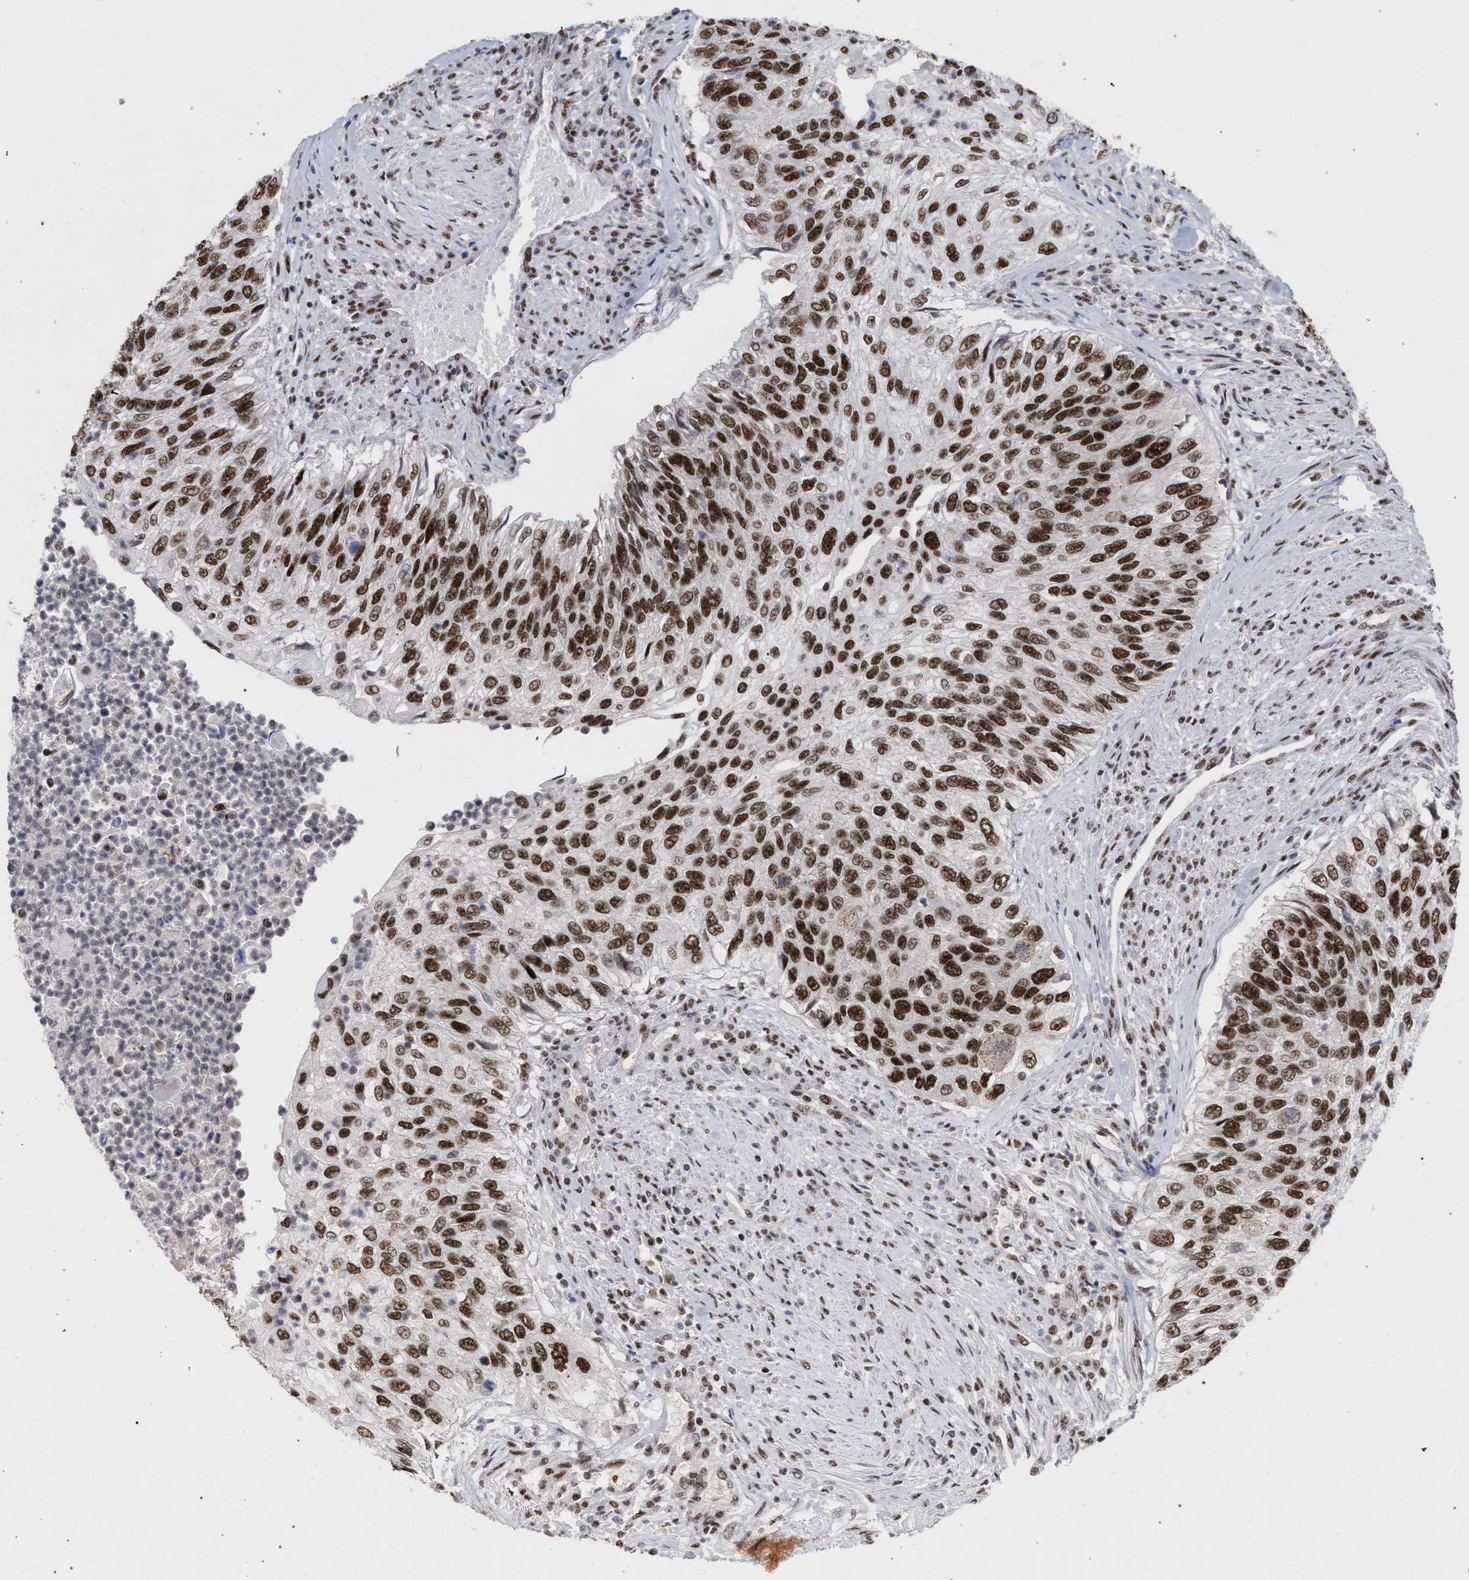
{"staining": {"intensity": "strong", "quantity": ">75%", "location": "nuclear"}, "tissue": "urothelial cancer", "cell_type": "Tumor cells", "image_type": "cancer", "snomed": [{"axis": "morphology", "description": "Urothelial carcinoma, High grade"}, {"axis": "topography", "description": "Urinary bladder"}], "caption": "Urothelial cancer was stained to show a protein in brown. There is high levels of strong nuclear positivity in approximately >75% of tumor cells.", "gene": "SCAF4", "patient": {"sex": "female", "age": 60}}